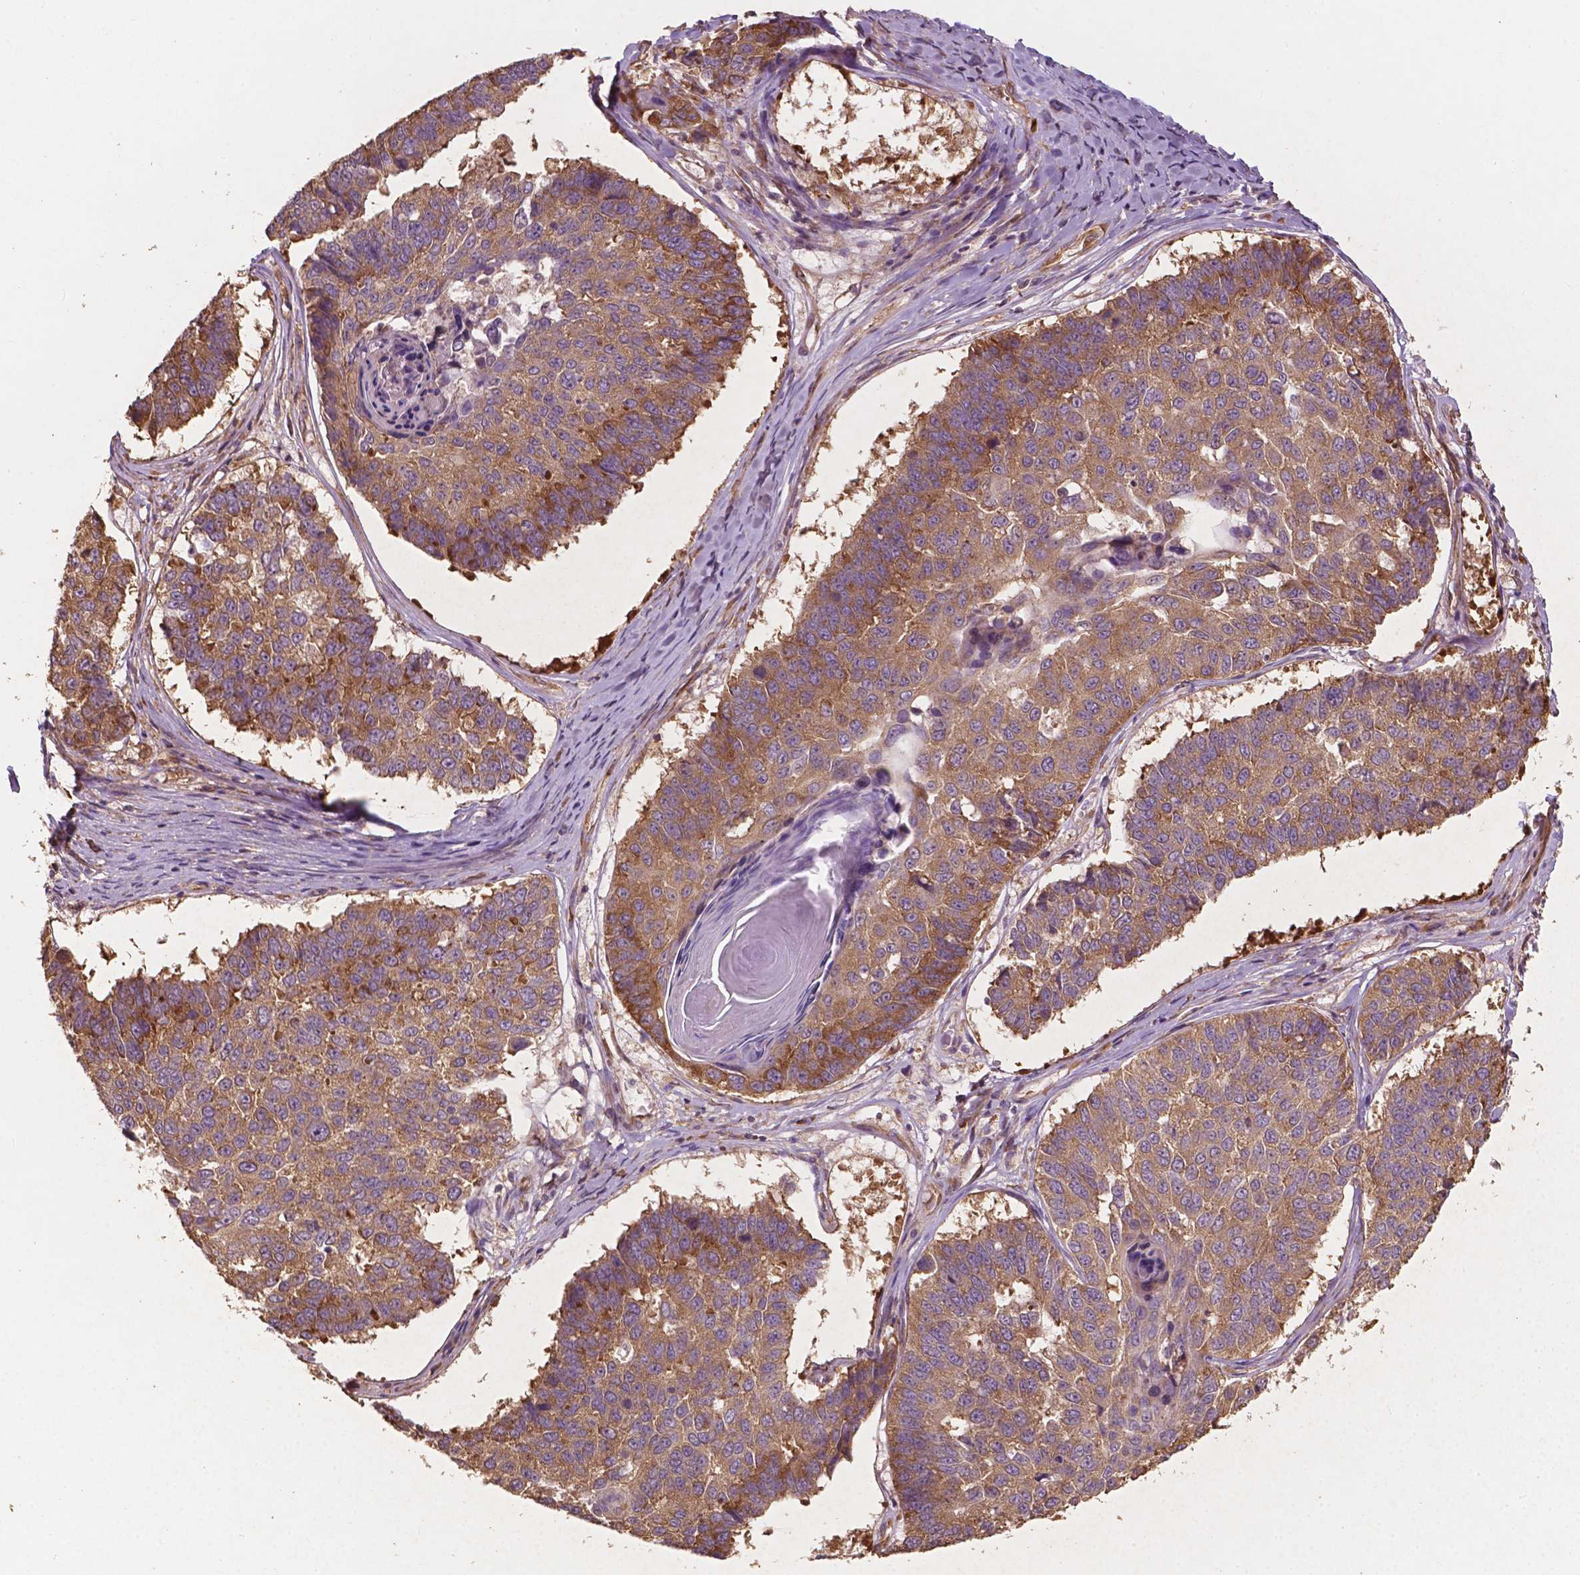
{"staining": {"intensity": "moderate", "quantity": ">75%", "location": "cytoplasmic/membranous"}, "tissue": "lung cancer", "cell_type": "Tumor cells", "image_type": "cancer", "snomed": [{"axis": "morphology", "description": "Squamous cell carcinoma, NOS"}, {"axis": "topography", "description": "Lung"}], "caption": "Protein staining of squamous cell carcinoma (lung) tissue shows moderate cytoplasmic/membranous positivity in about >75% of tumor cells.", "gene": "G3BP1", "patient": {"sex": "male", "age": 73}}